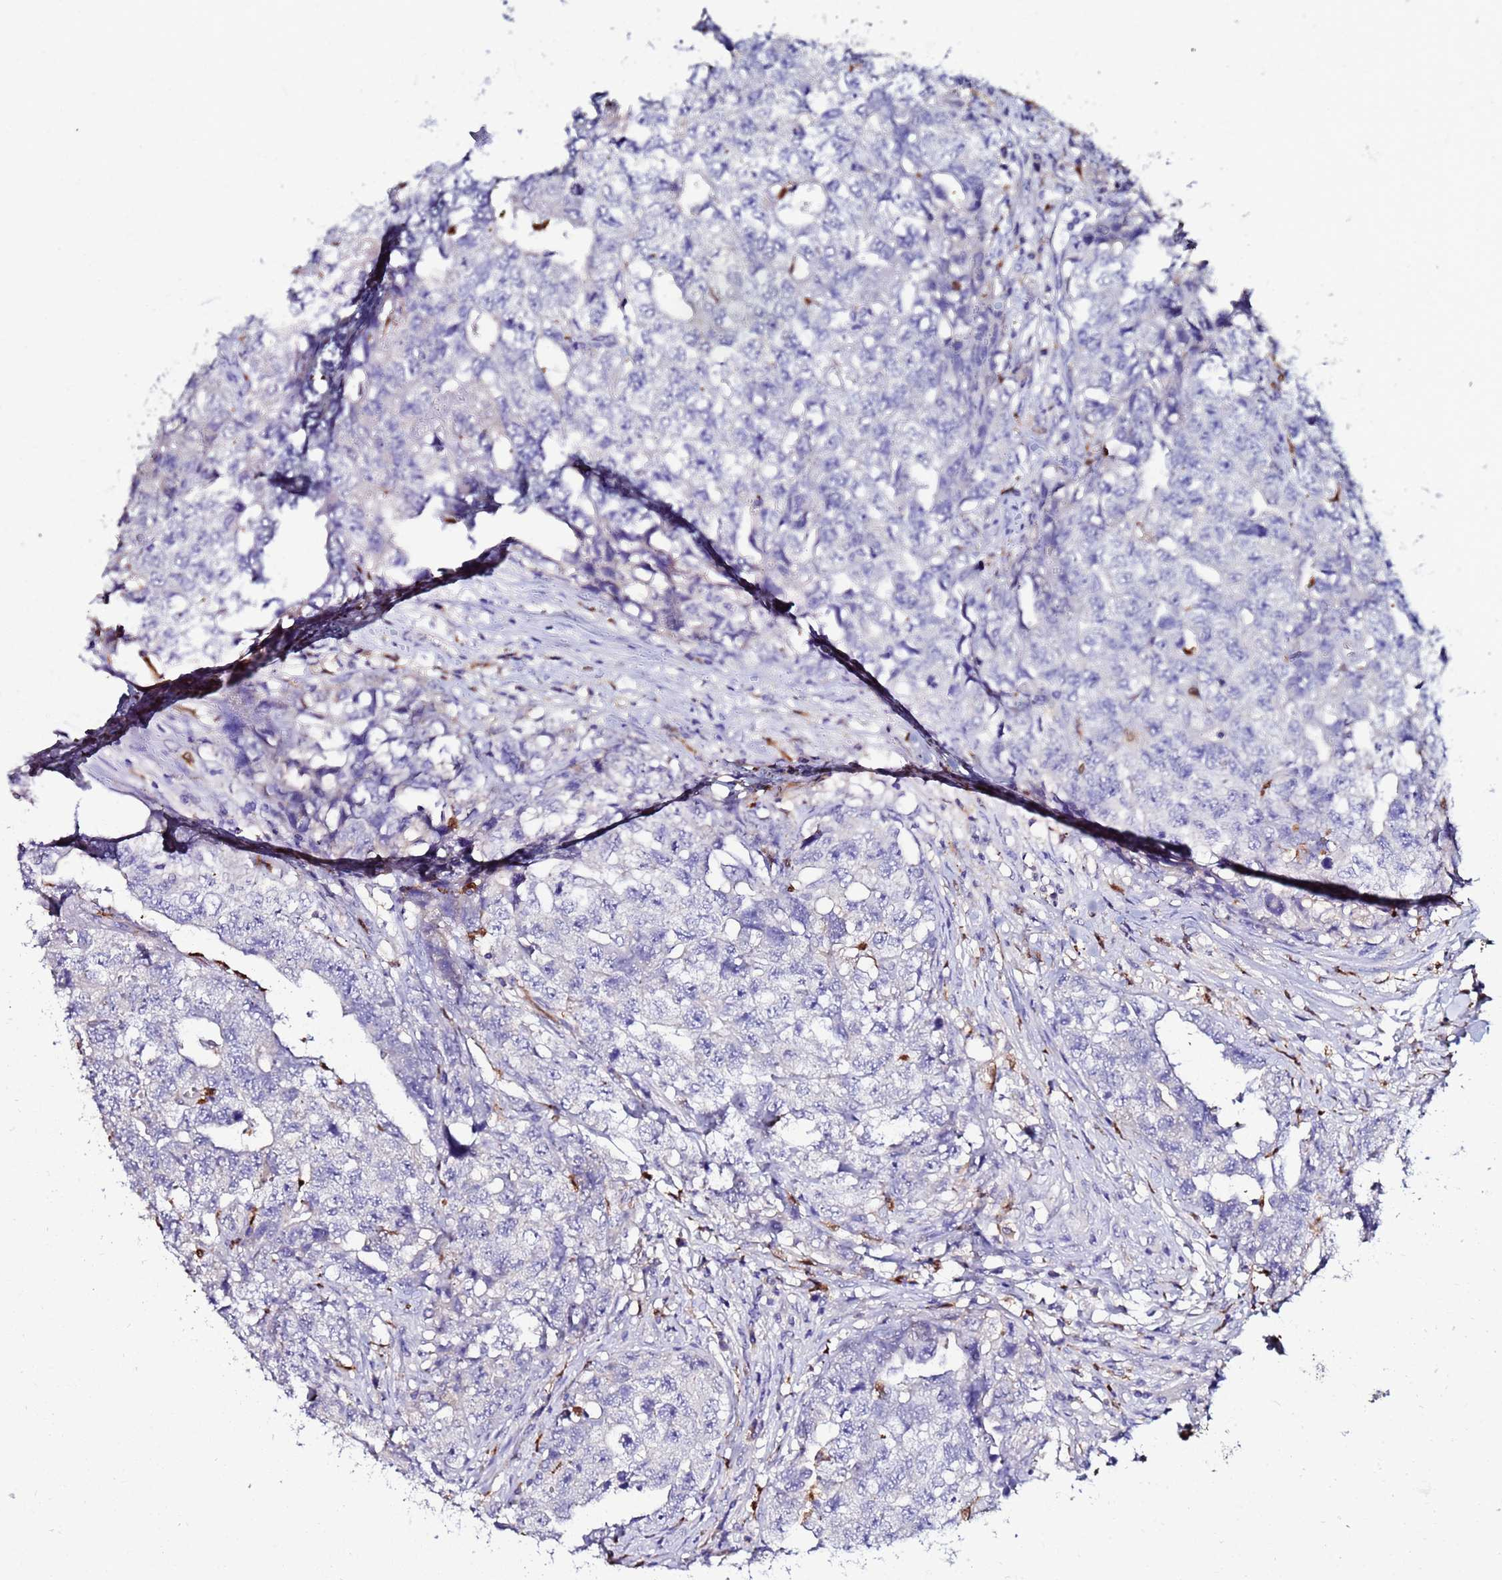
{"staining": {"intensity": "negative", "quantity": "none", "location": "none"}, "tissue": "testis cancer", "cell_type": "Tumor cells", "image_type": "cancer", "snomed": [{"axis": "morphology", "description": "Carcinoma, Embryonal, NOS"}, {"axis": "topography", "description": "Testis"}], "caption": "Micrograph shows no protein positivity in tumor cells of testis embryonal carcinoma tissue.", "gene": "TUBAL3", "patient": {"sex": "male", "age": 31}}